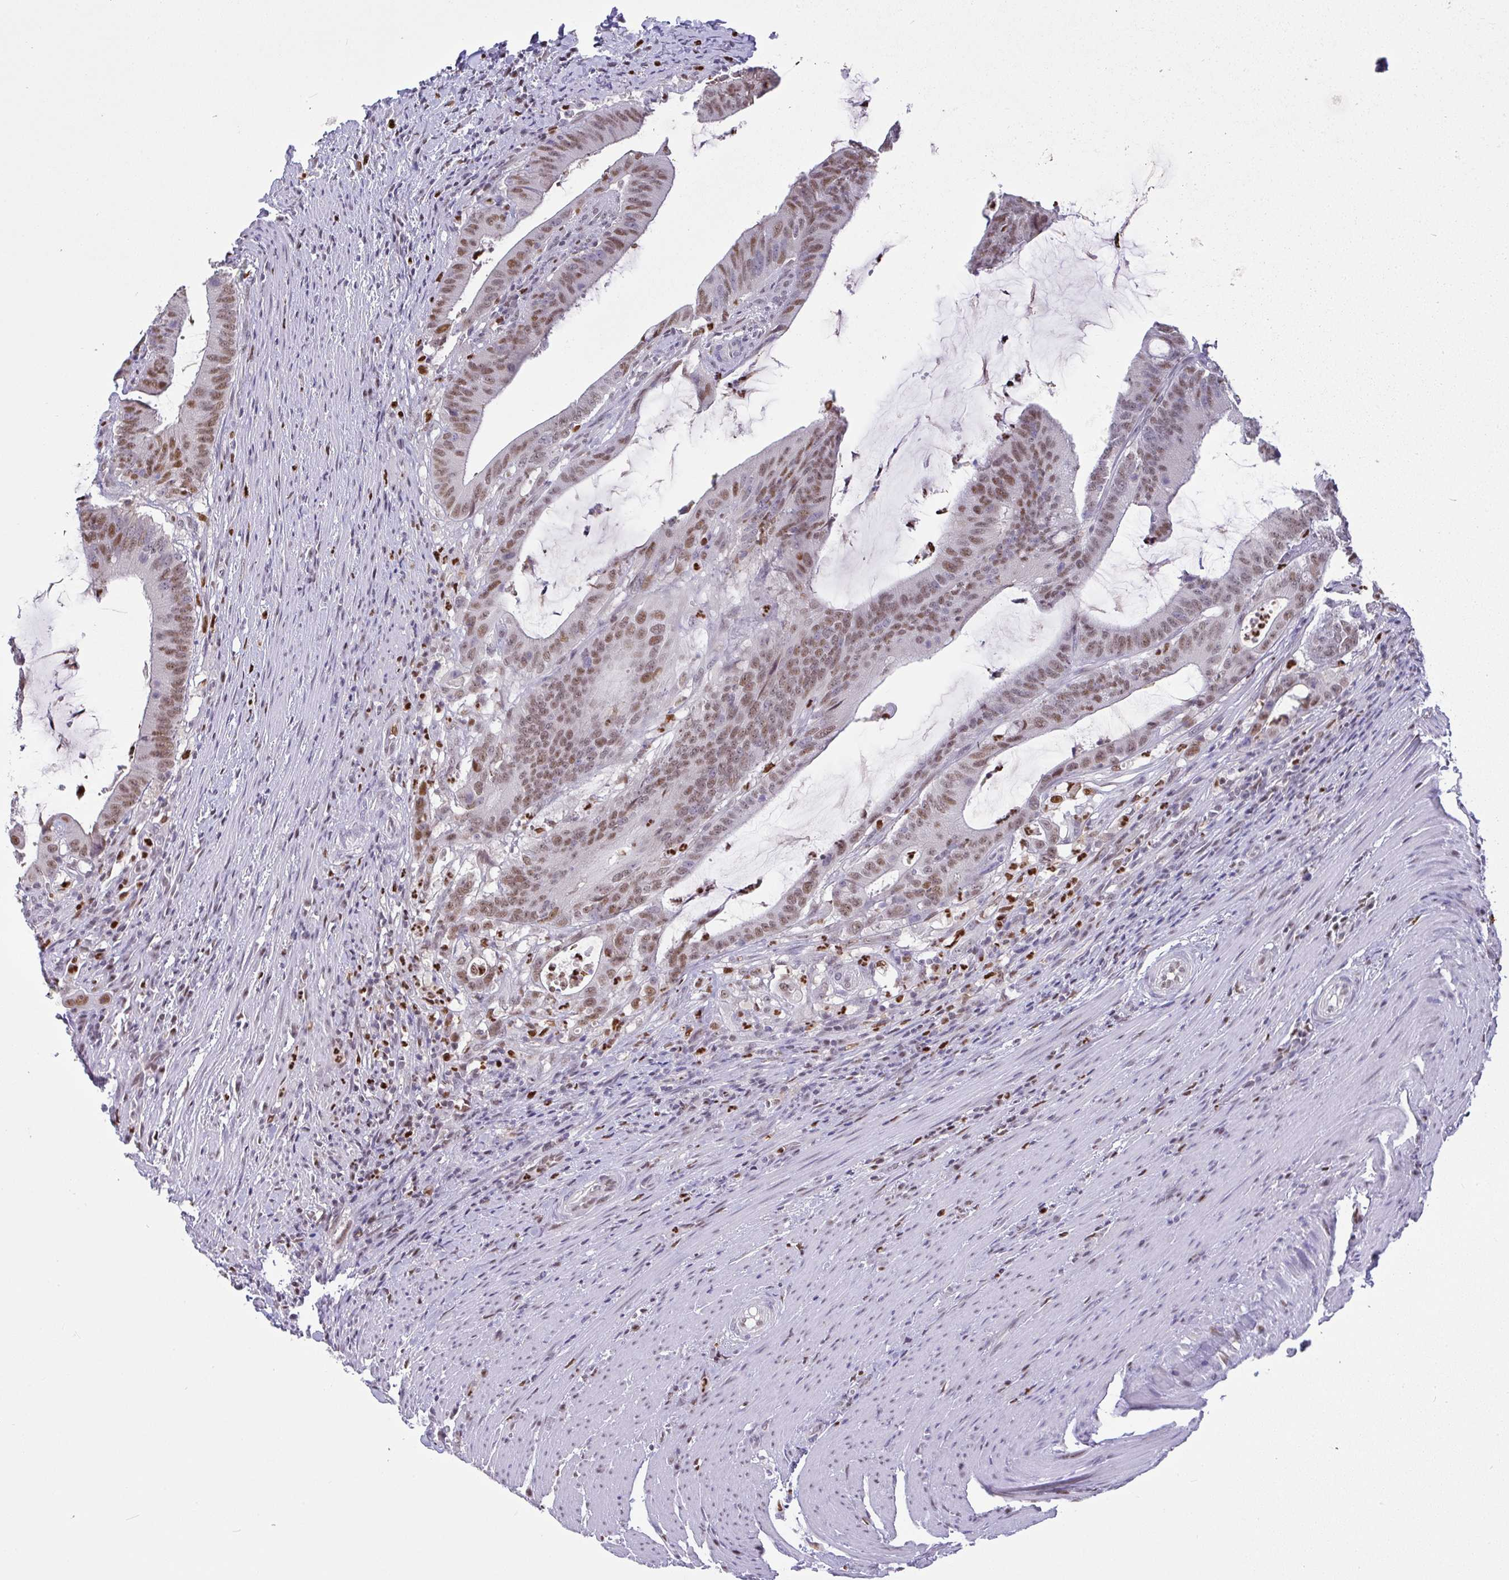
{"staining": {"intensity": "moderate", "quantity": ">75%", "location": "nuclear"}, "tissue": "colorectal cancer", "cell_type": "Tumor cells", "image_type": "cancer", "snomed": [{"axis": "morphology", "description": "Adenocarcinoma, NOS"}, {"axis": "topography", "description": "Colon"}], "caption": "An IHC micrograph of tumor tissue is shown. Protein staining in brown shows moderate nuclear positivity in colorectal adenocarcinoma within tumor cells.", "gene": "BBX", "patient": {"sex": "female", "age": 43}}